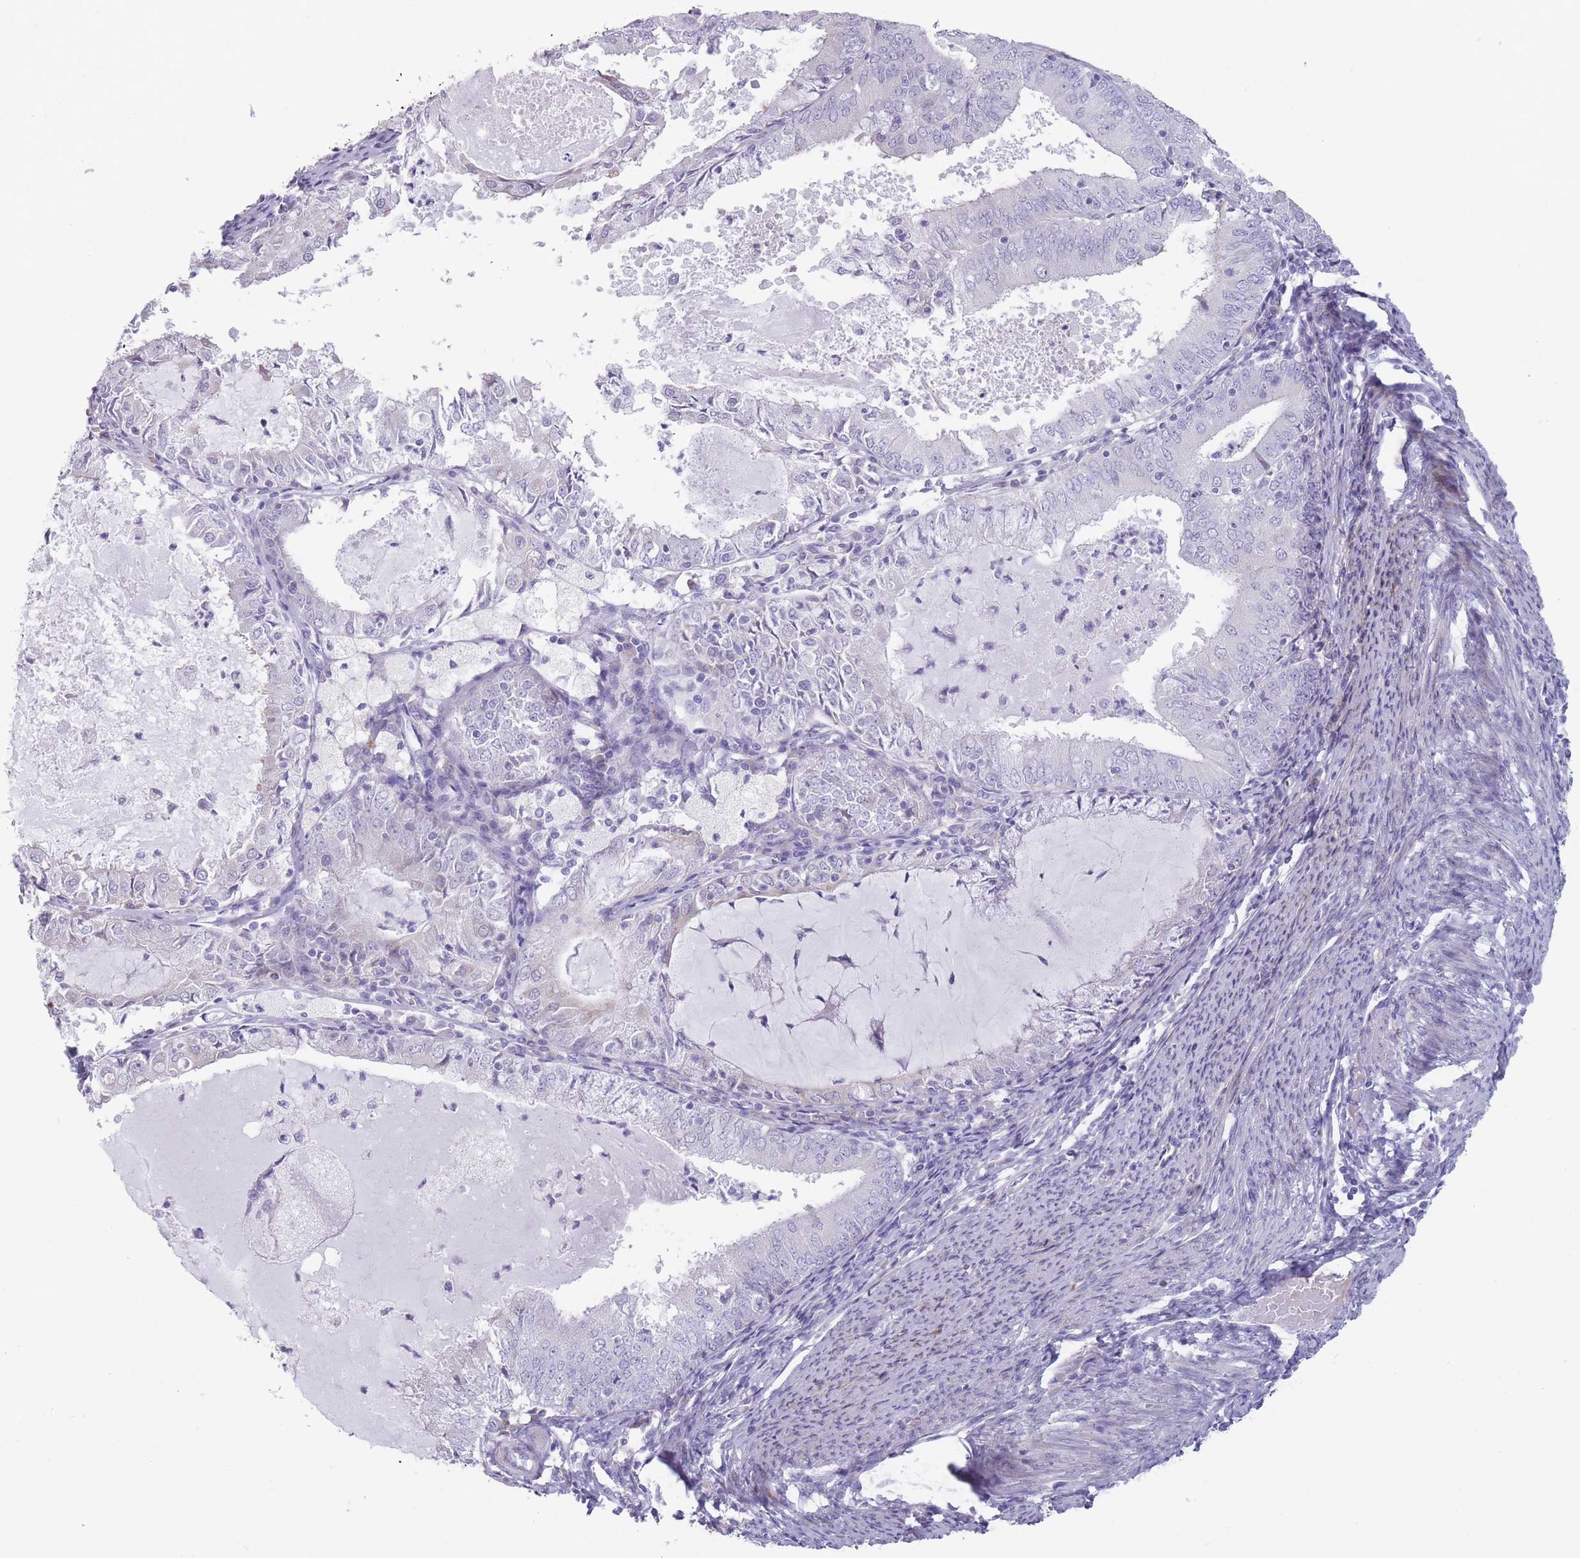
{"staining": {"intensity": "negative", "quantity": "none", "location": "none"}, "tissue": "endometrial cancer", "cell_type": "Tumor cells", "image_type": "cancer", "snomed": [{"axis": "morphology", "description": "Adenocarcinoma, NOS"}, {"axis": "topography", "description": "Endometrium"}], "caption": "This is a micrograph of IHC staining of adenocarcinoma (endometrial), which shows no expression in tumor cells.", "gene": "PAIP2B", "patient": {"sex": "female", "age": 57}}